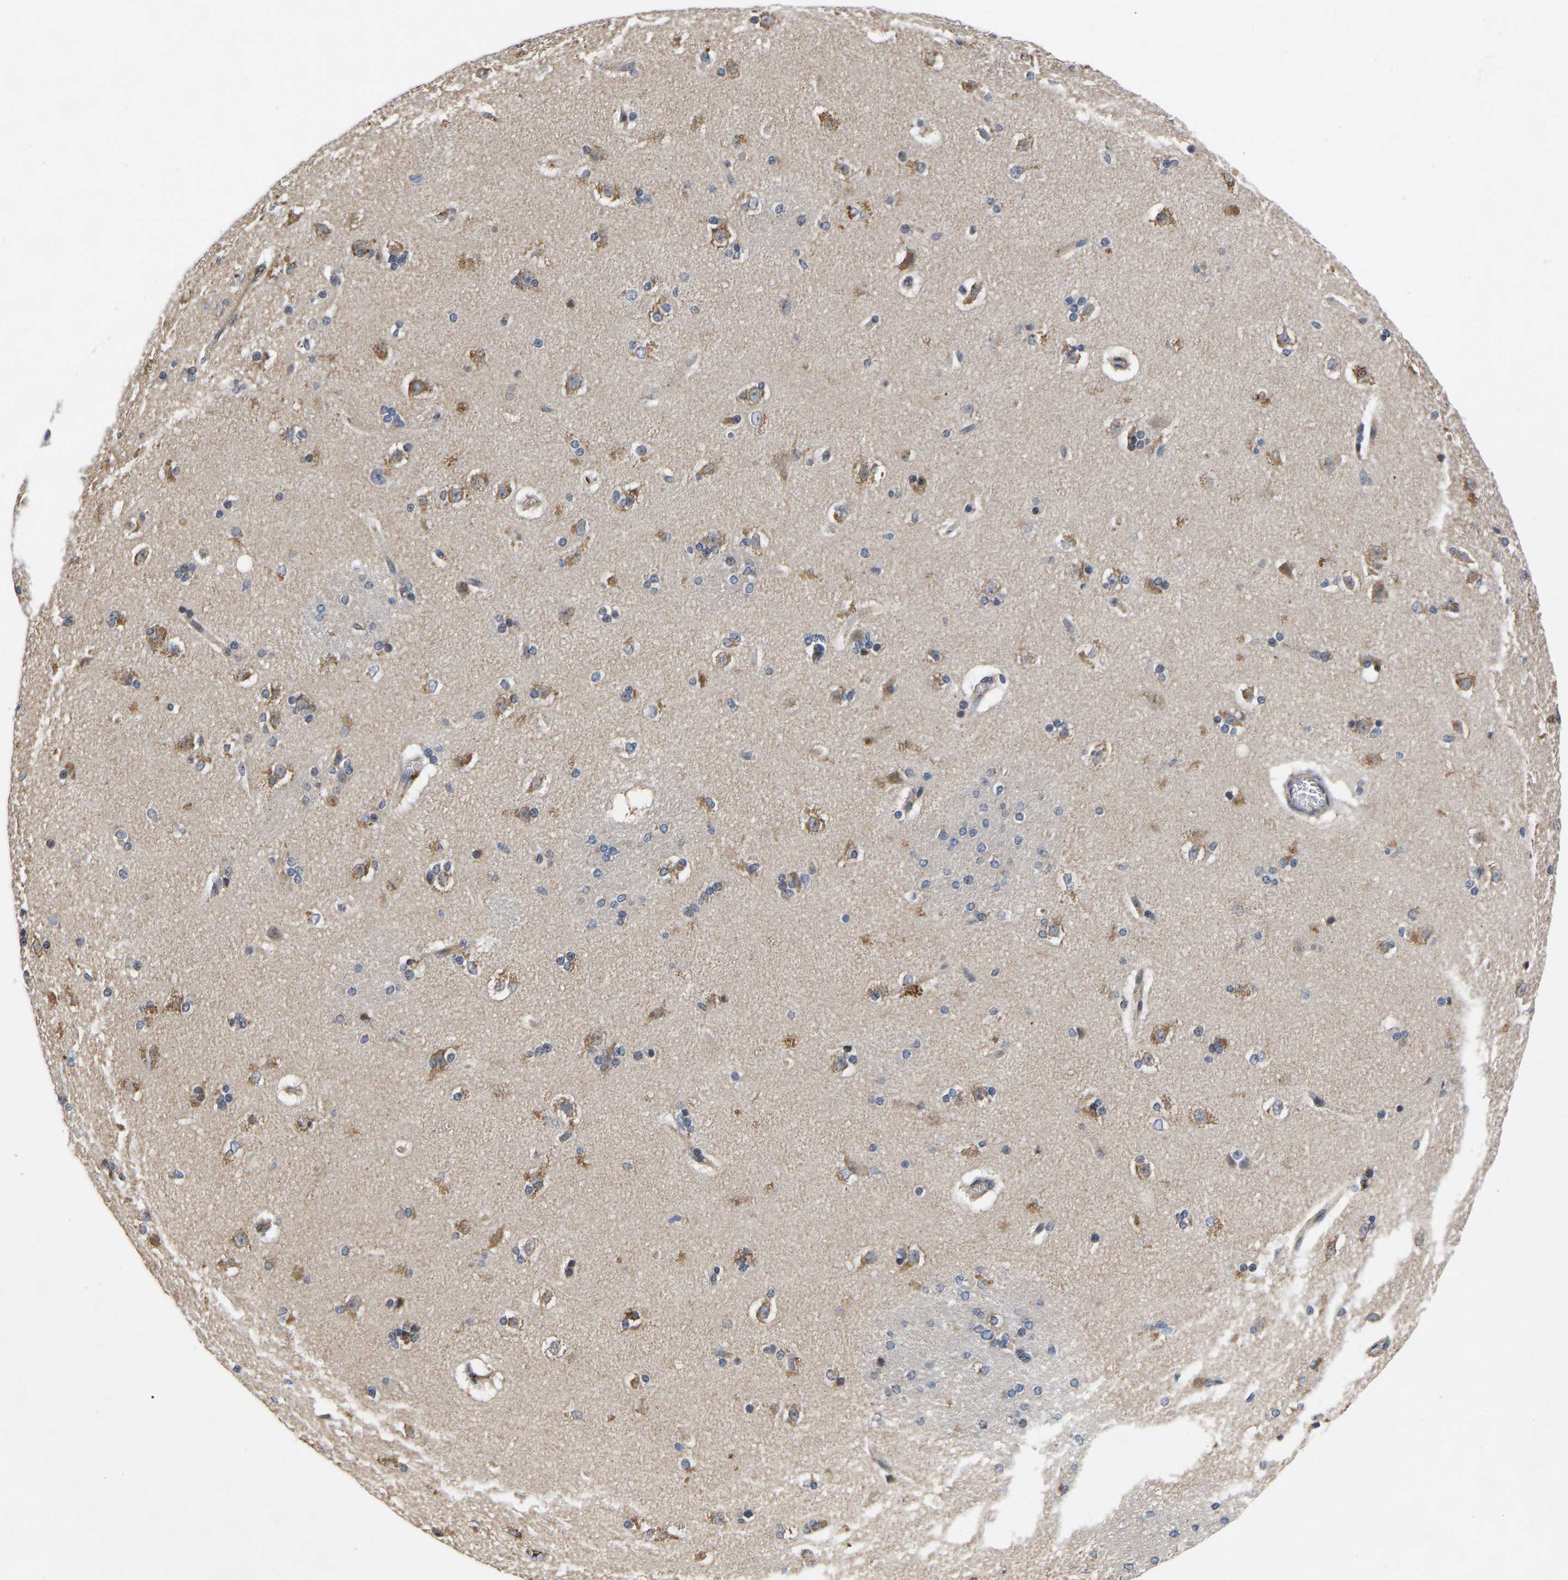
{"staining": {"intensity": "weak", "quantity": "<25%", "location": "cytoplasmic/membranous"}, "tissue": "caudate", "cell_type": "Glial cells", "image_type": "normal", "snomed": [{"axis": "morphology", "description": "Normal tissue, NOS"}, {"axis": "topography", "description": "Lateral ventricle wall"}], "caption": "Protein analysis of normal caudate shows no significant staining in glial cells.", "gene": "FRRS1", "patient": {"sex": "female", "age": 19}}